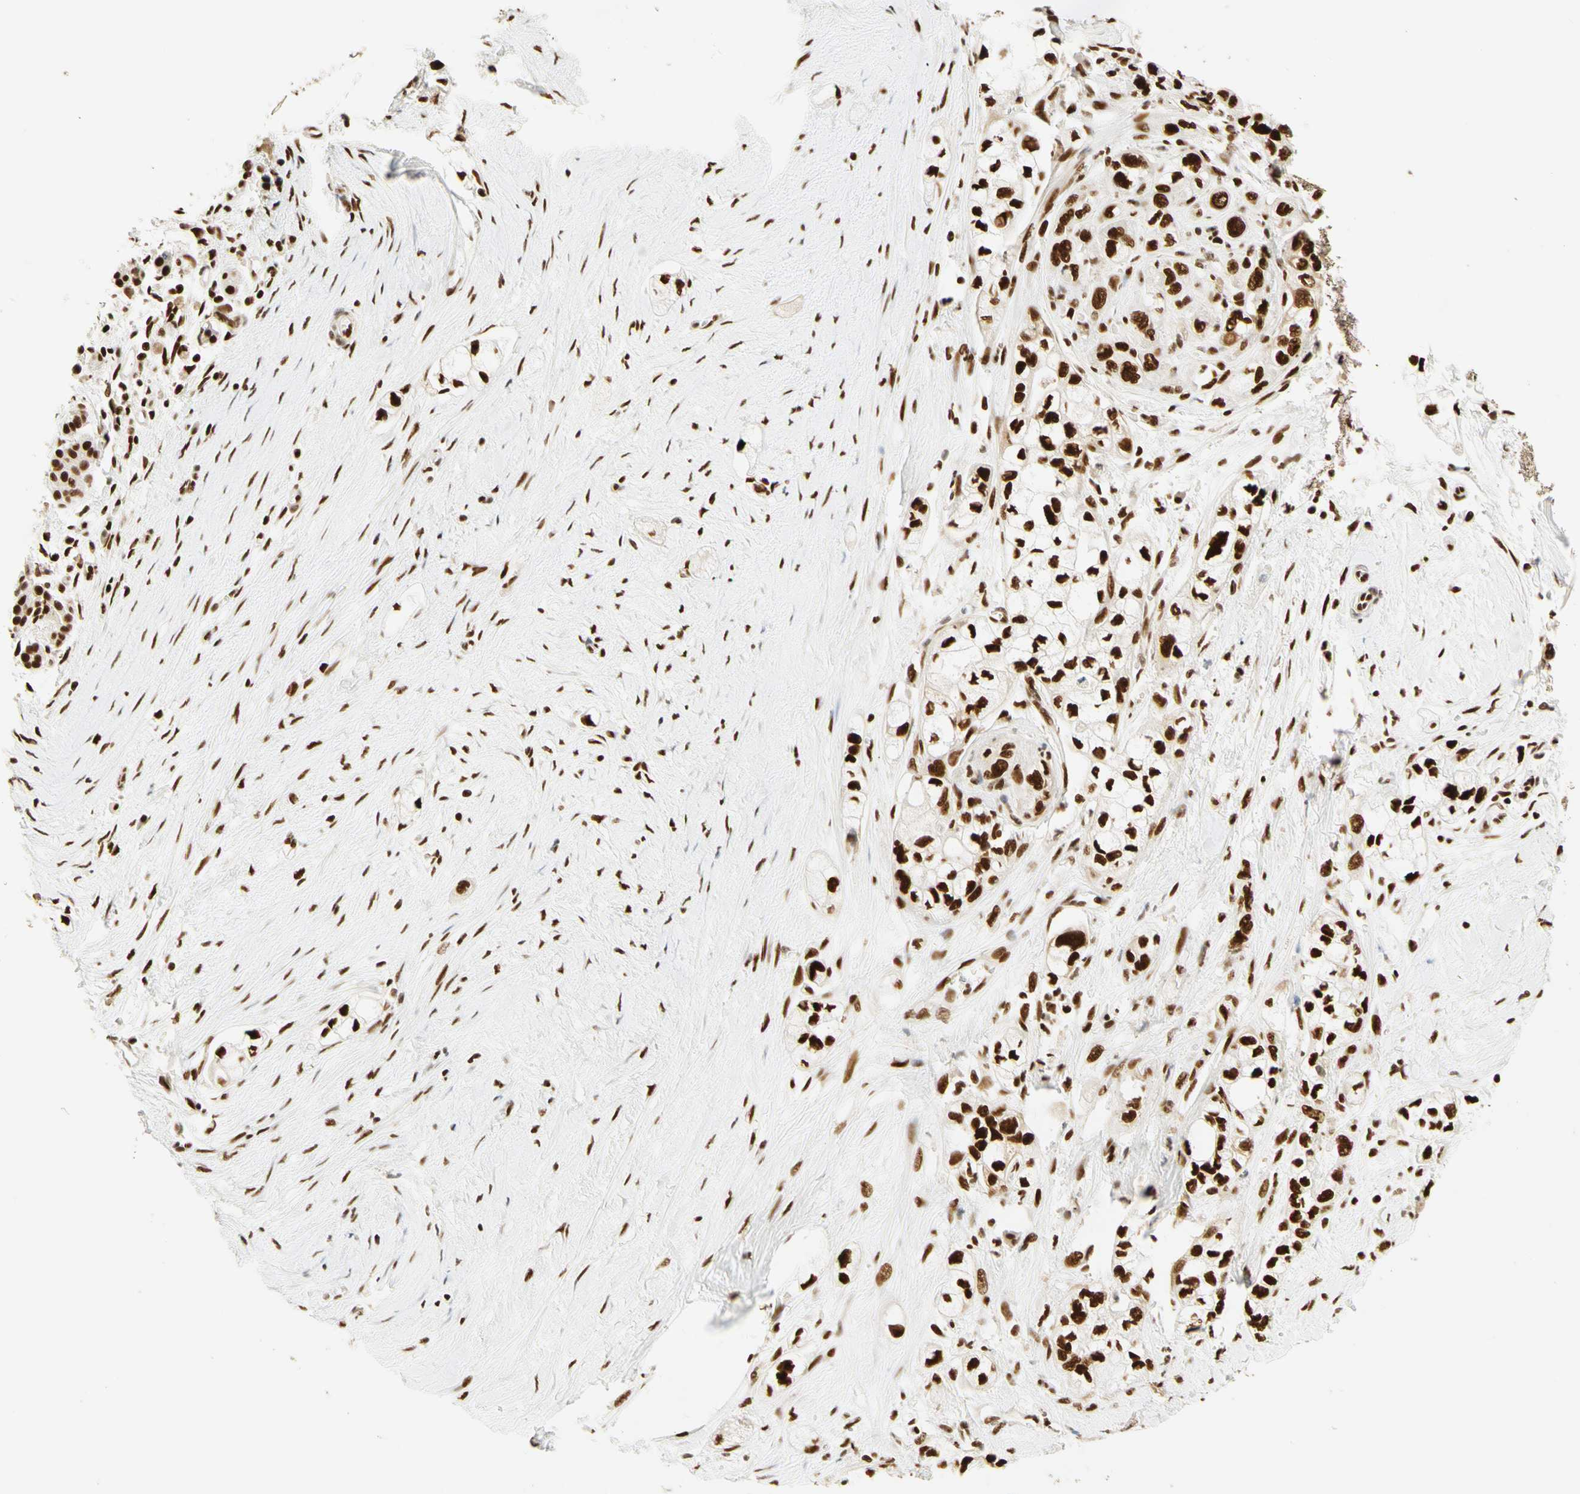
{"staining": {"intensity": "strong", "quantity": ">75%", "location": "nuclear"}, "tissue": "pancreatic cancer", "cell_type": "Tumor cells", "image_type": "cancer", "snomed": [{"axis": "morphology", "description": "Adenocarcinoma, NOS"}, {"axis": "topography", "description": "Pancreas"}], "caption": "Protein staining of pancreatic adenocarcinoma tissue demonstrates strong nuclear expression in about >75% of tumor cells.", "gene": "CDK12", "patient": {"sex": "male", "age": 74}}